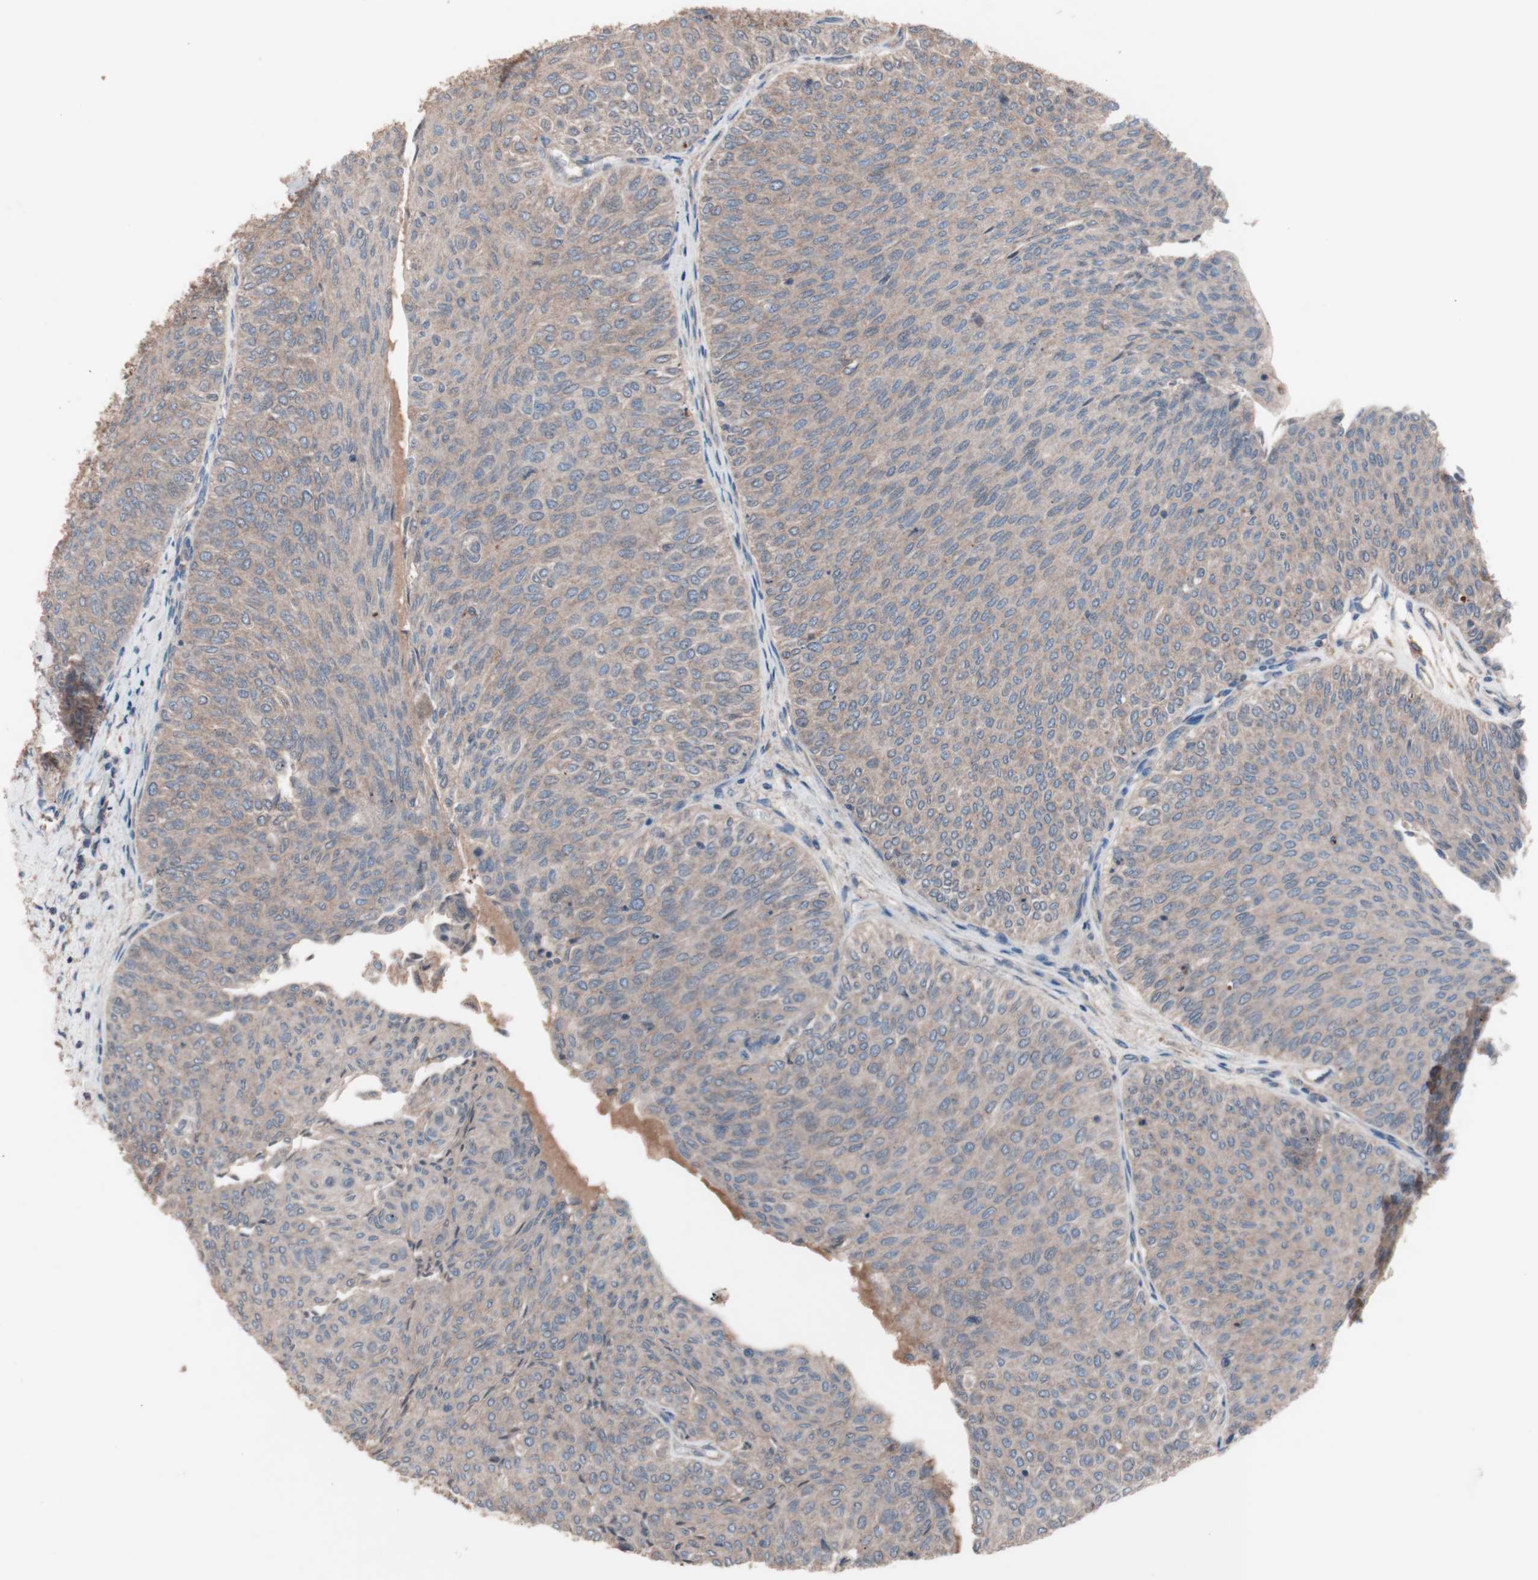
{"staining": {"intensity": "weak", "quantity": "25%-75%", "location": "cytoplasmic/membranous"}, "tissue": "urothelial cancer", "cell_type": "Tumor cells", "image_type": "cancer", "snomed": [{"axis": "morphology", "description": "Urothelial carcinoma, Low grade"}, {"axis": "topography", "description": "Urinary bladder"}], "caption": "IHC of urothelial cancer exhibits low levels of weak cytoplasmic/membranous positivity in approximately 25%-75% of tumor cells. (brown staining indicates protein expression, while blue staining denotes nuclei).", "gene": "ATG7", "patient": {"sex": "male", "age": 78}}